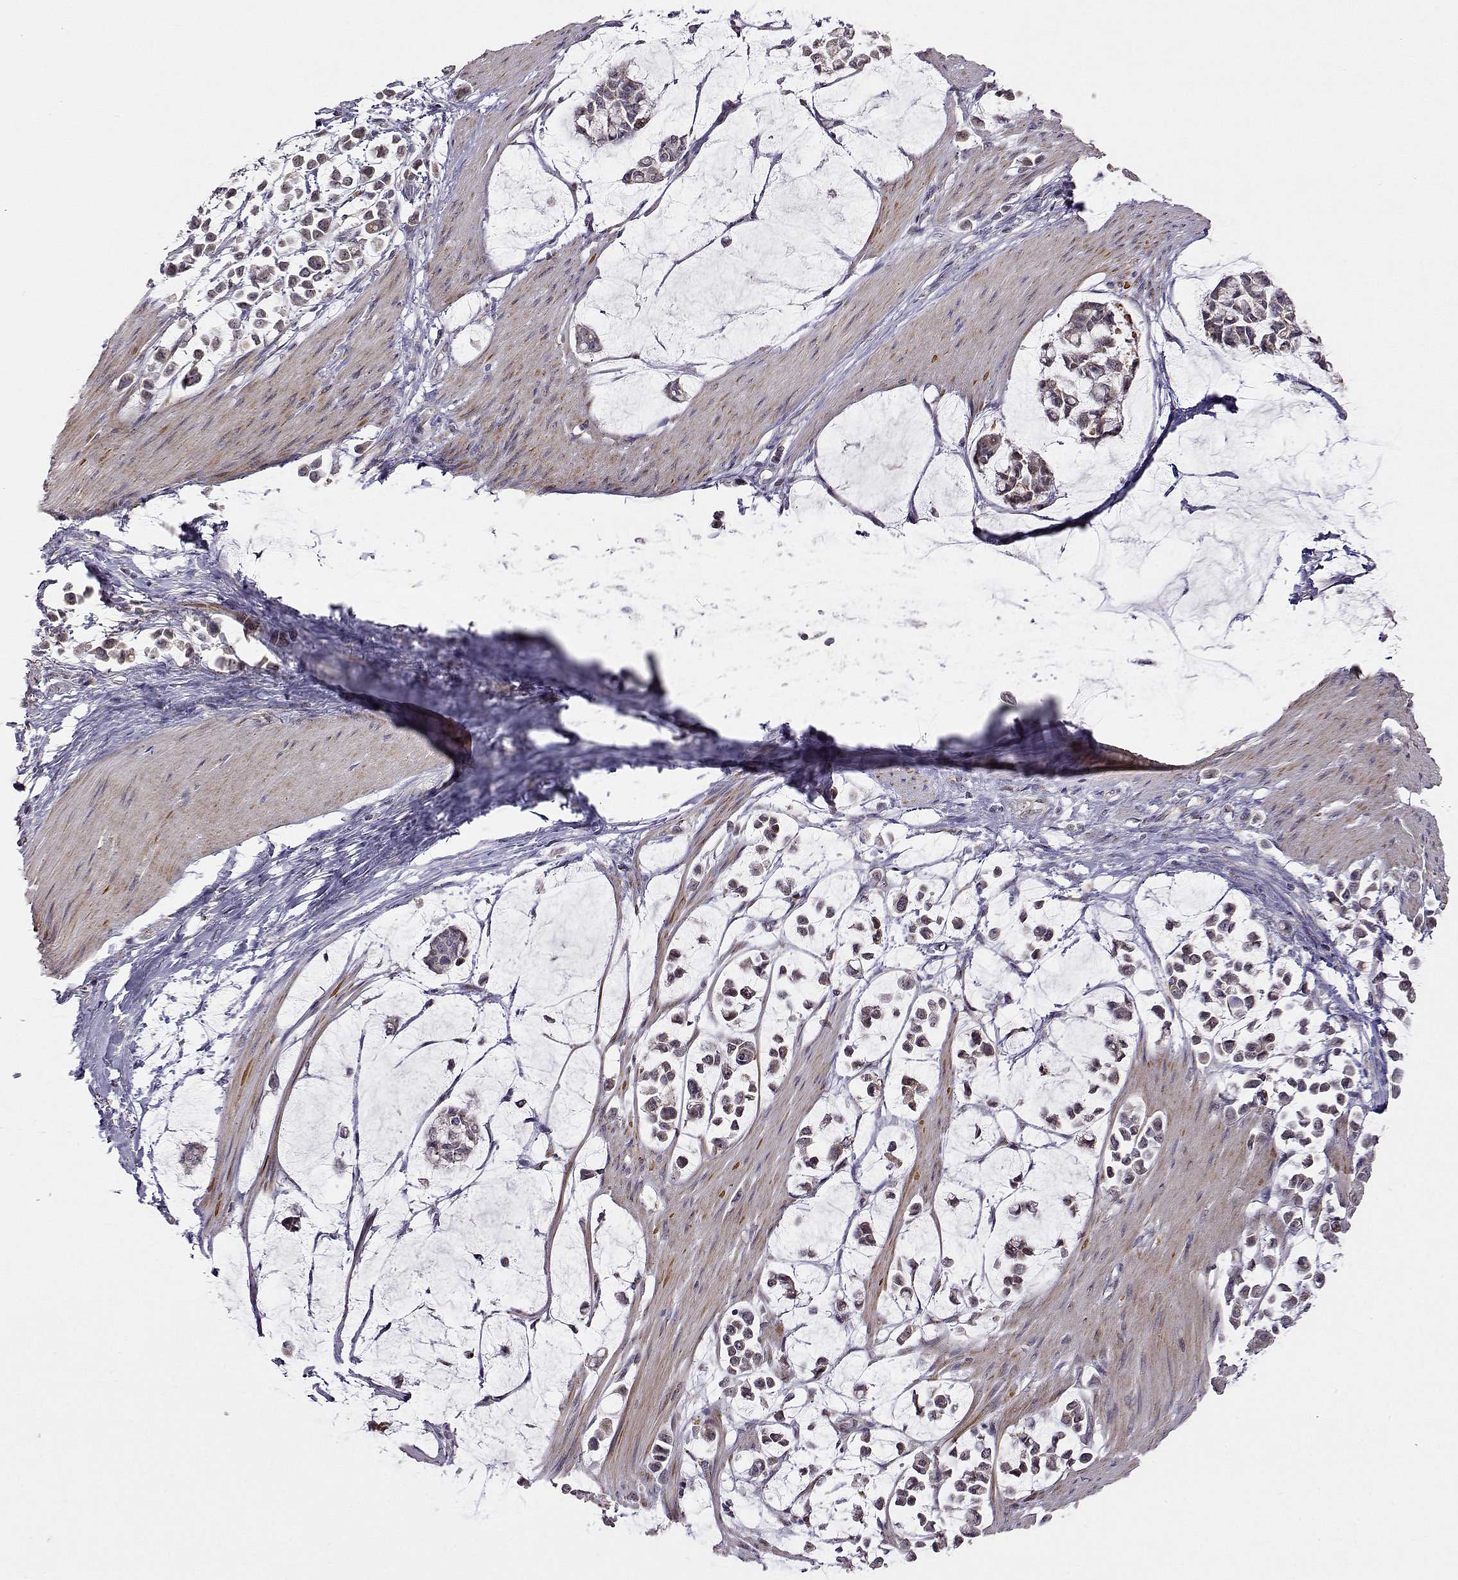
{"staining": {"intensity": "weak", "quantity": "25%-75%", "location": "cytoplasmic/membranous"}, "tissue": "stomach cancer", "cell_type": "Tumor cells", "image_type": "cancer", "snomed": [{"axis": "morphology", "description": "Adenocarcinoma, NOS"}, {"axis": "topography", "description": "Stomach"}], "caption": "This micrograph exhibits IHC staining of human stomach cancer (adenocarcinoma), with low weak cytoplasmic/membranous positivity in about 25%-75% of tumor cells.", "gene": "EXOG", "patient": {"sex": "male", "age": 82}}